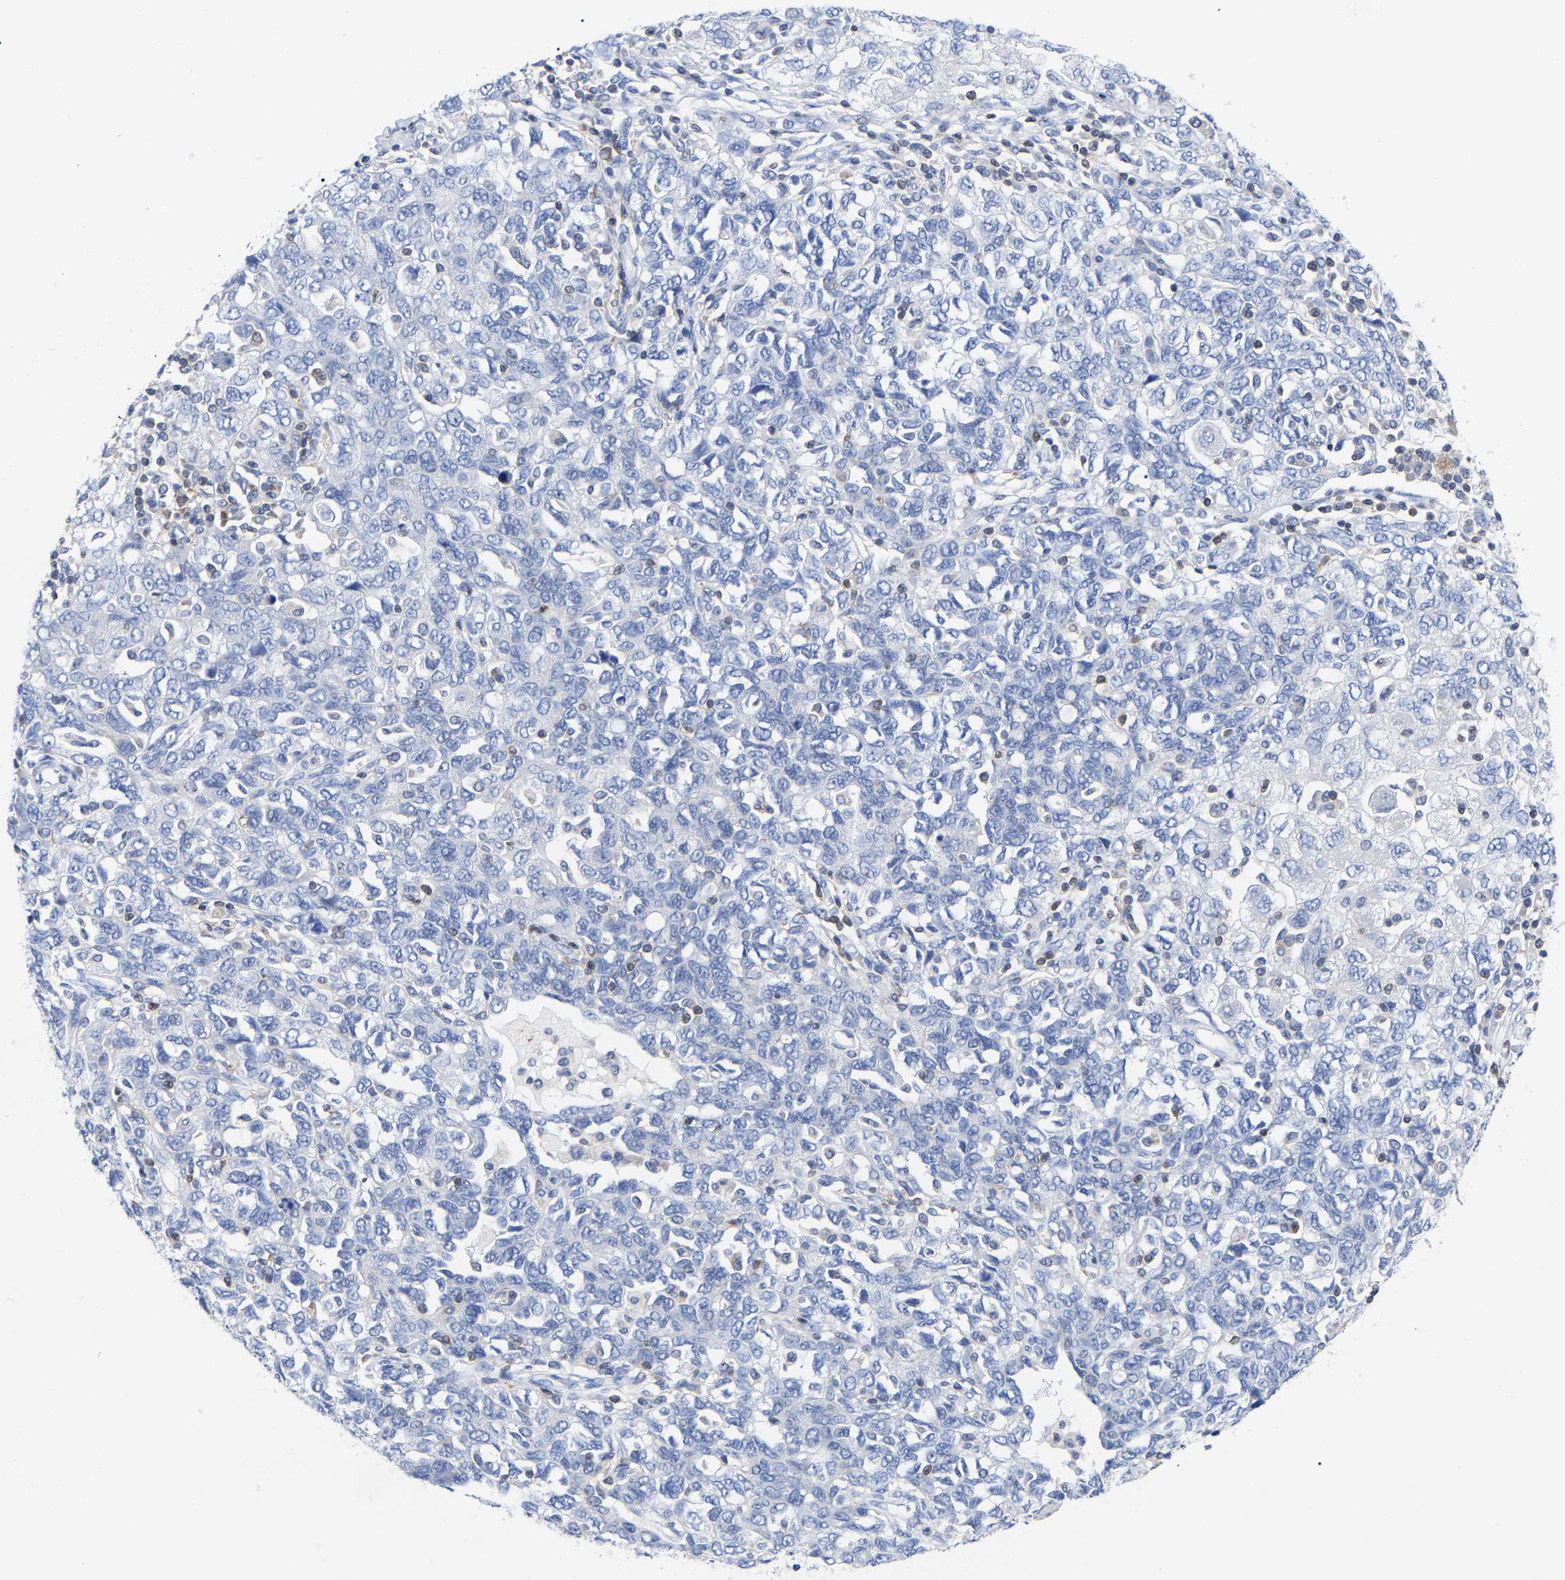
{"staining": {"intensity": "negative", "quantity": "none", "location": "none"}, "tissue": "ovarian cancer", "cell_type": "Tumor cells", "image_type": "cancer", "snomed": [{"axis": "morphology", "description": "Carcinoma, NOS"}, {"axis": "morphology", "description": "Cystadenocarcinoma, serous, NOS"}, {"axis": "topography", "description": "Ovary"}], "caption": "Ovarian carcinoma was stained to show a protein in brown. There is no significant expression in tumor cells.", "gene": "PTPN7", "patient": {"sex": "female", "age": 69}}